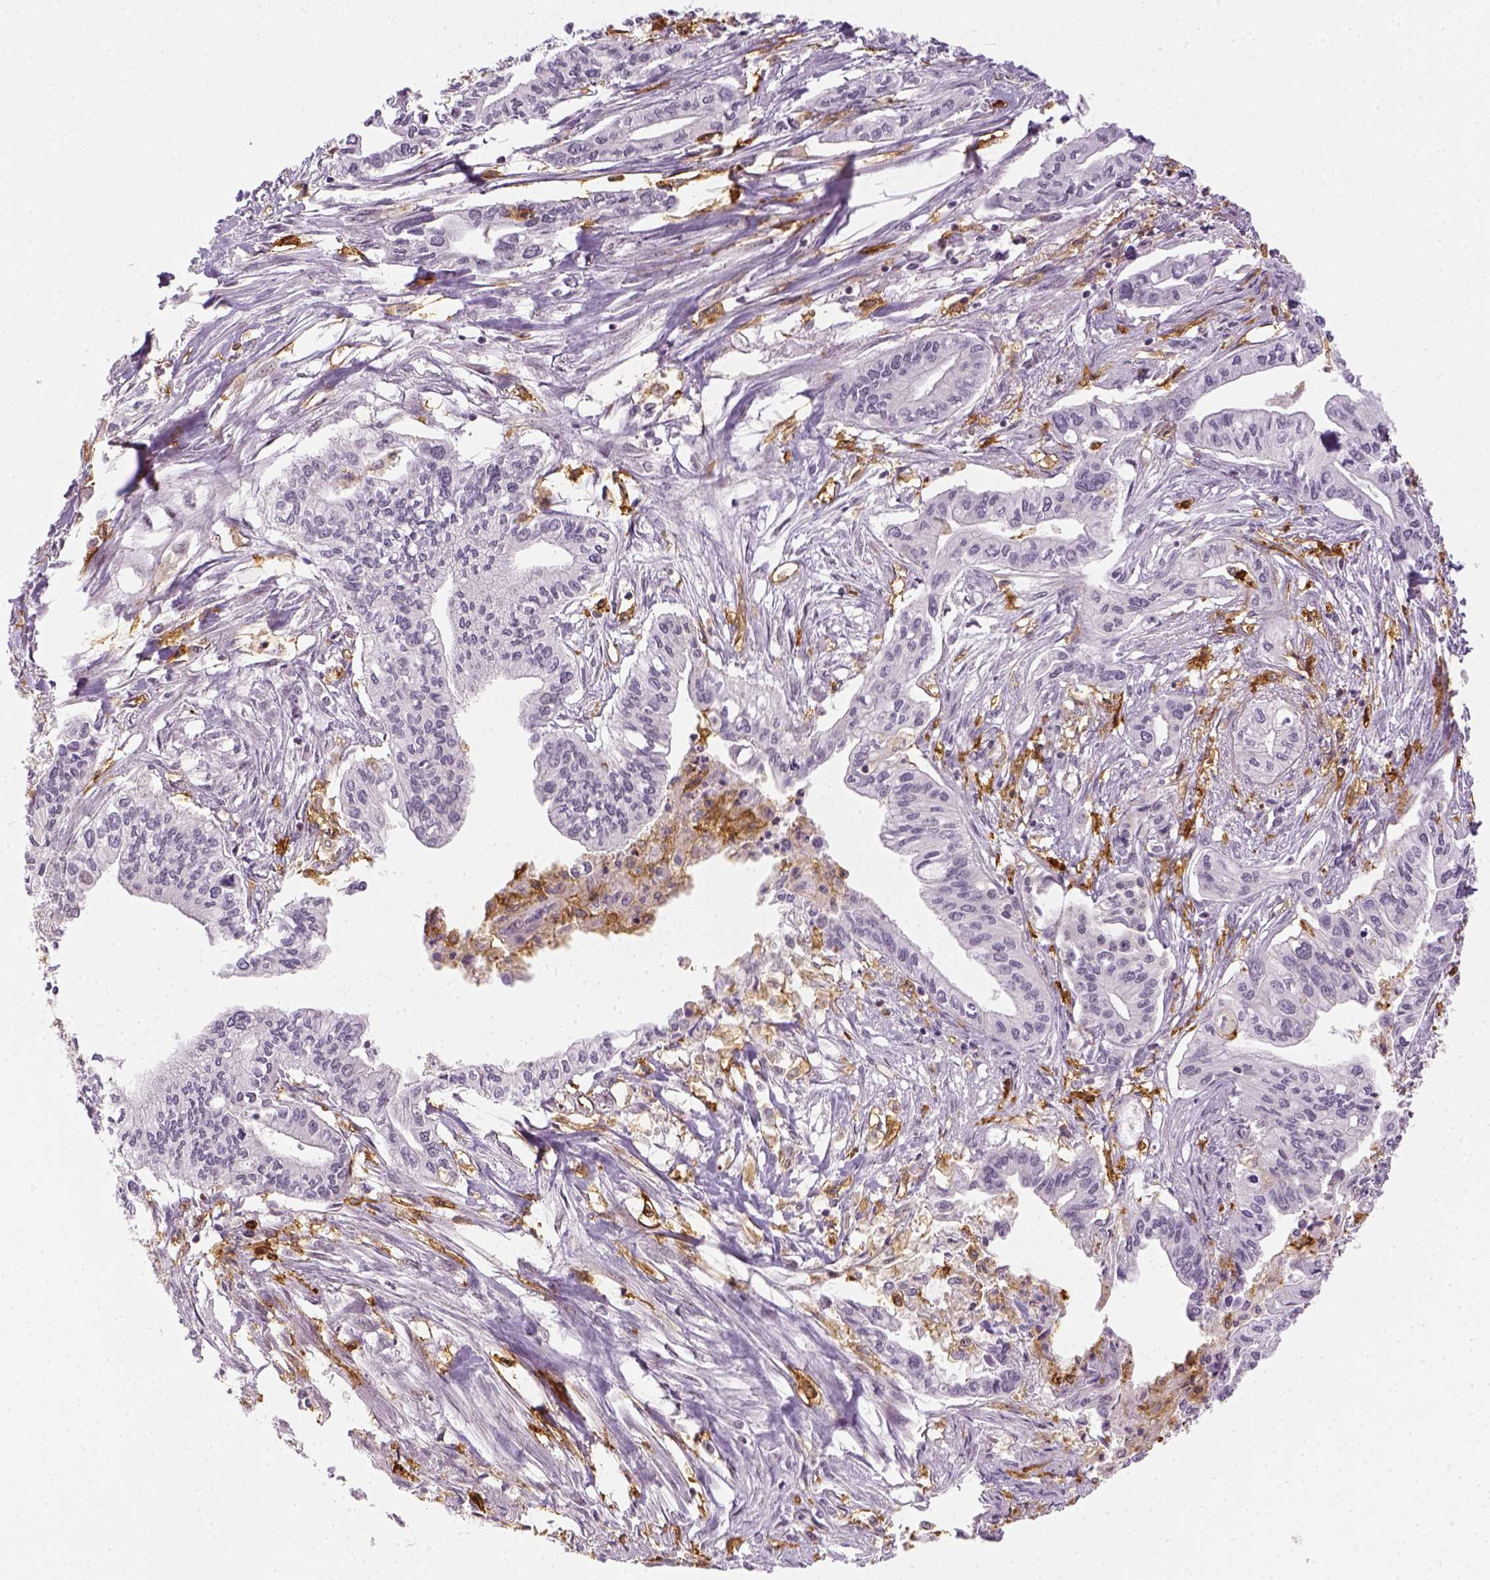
{"staining": {"intensity": "negative", "quantity": "none", "location": "none"}, "tissue": "pancreatic cancer", "cell_type": "Tumor cells", "image_type": "cancer", "snomed": [{"axis": "morphology", "description": "Adenocarcinoma, NOS"}, {"axis": "topography", "description": "Pancreas"}], "caption": "This is an immunohistochemistry image of human pancreatic adenocarcinoma. There is no positivity in tumor cells.", "gene": "CD14", "patient": {"sex": "male", "age": 60}}